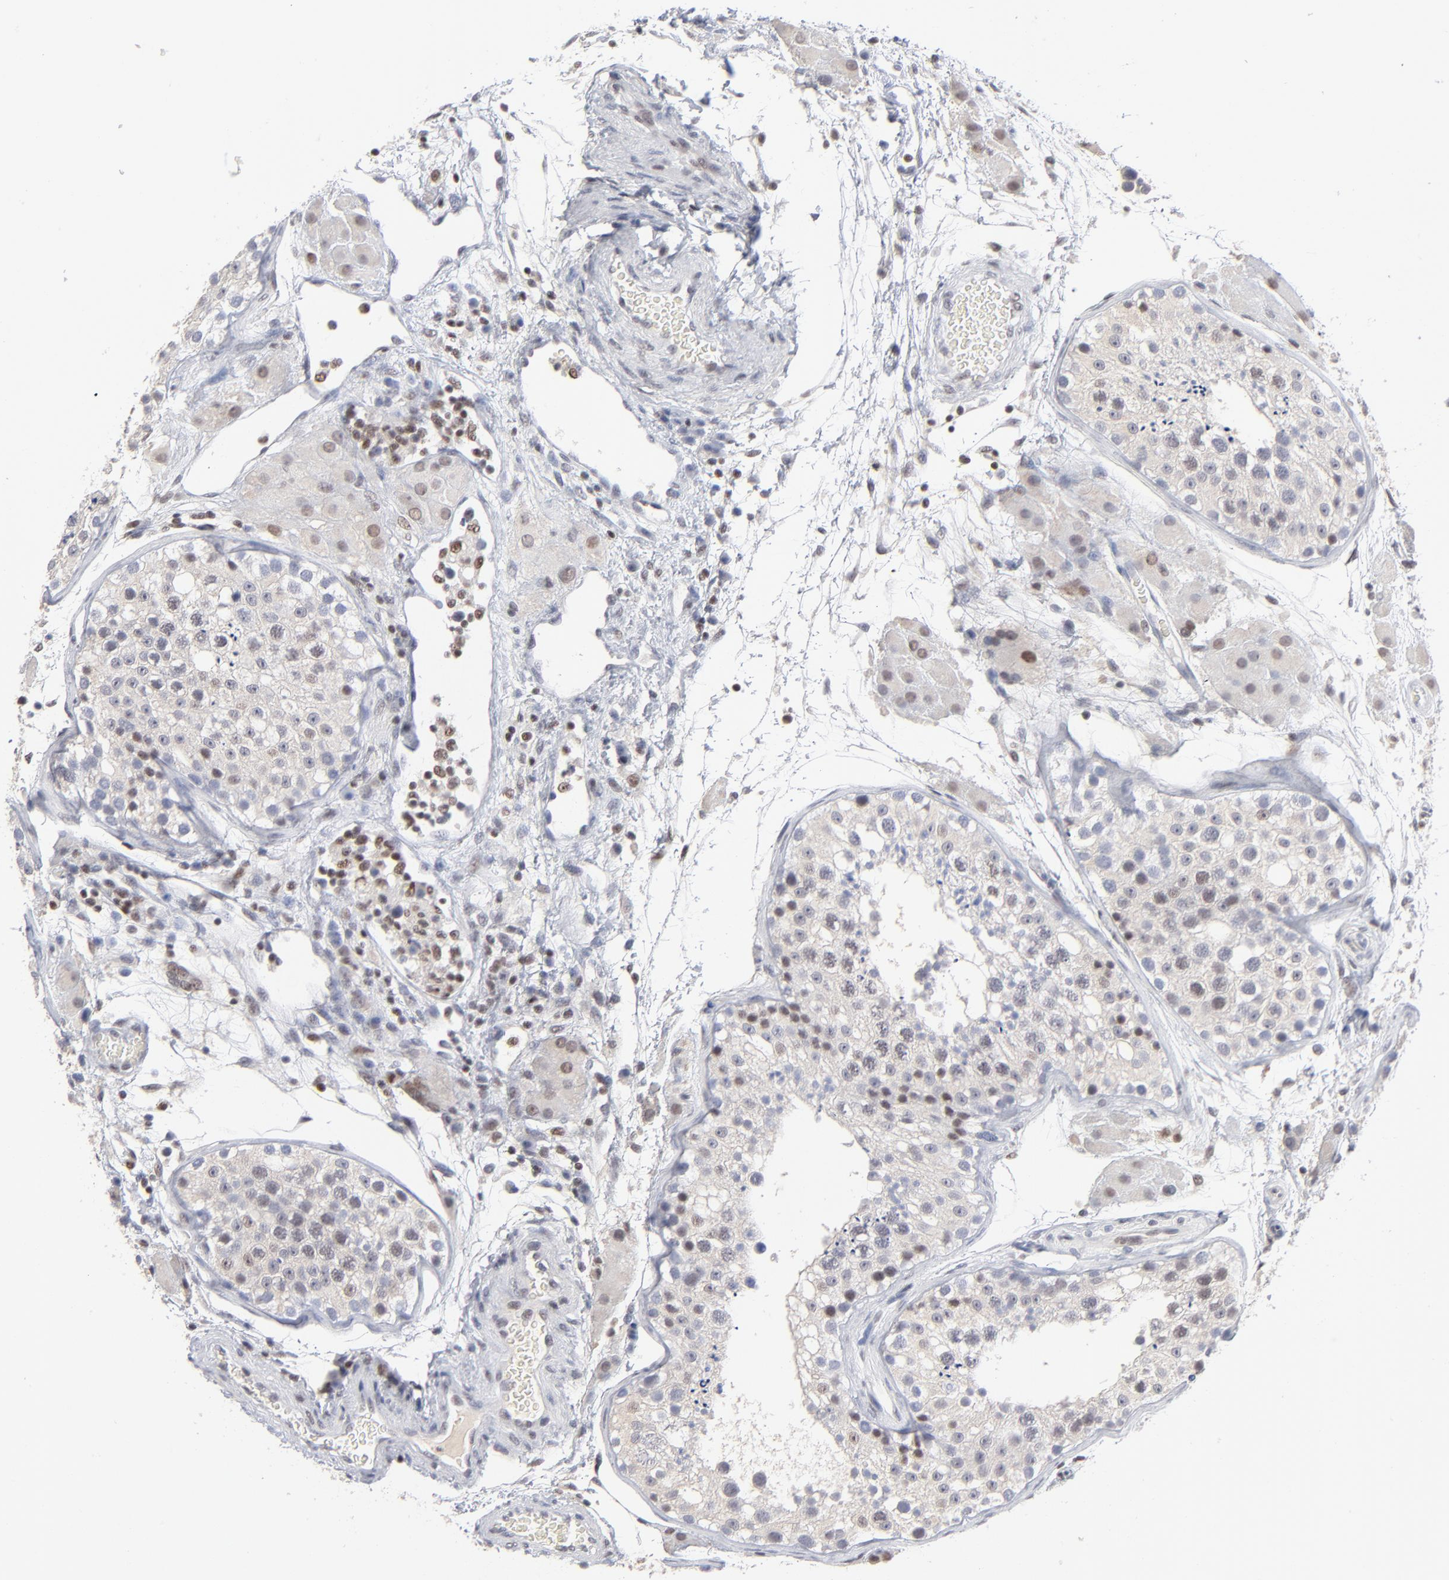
{"staining": {"intensity": "weak", "quantity": "<25%", "location": "nuclear"}, "tissue": "testis", "cell_type": "Cells in seminiferous ducts", "image_type": "normal", "snomed": [{"axis": "morphology", "description": "Normal tissue, NOS"}, {"axis": "topography", "description": "Testis"}], "caption": "DAB (3,3'-diaminobenzidine) immunohistochemical staining of benign human testis demonstrates no significant positivity in cells in seminiferous ducts.", "gene": "MAX", "patient": {"sex": "male", "age": 26}}